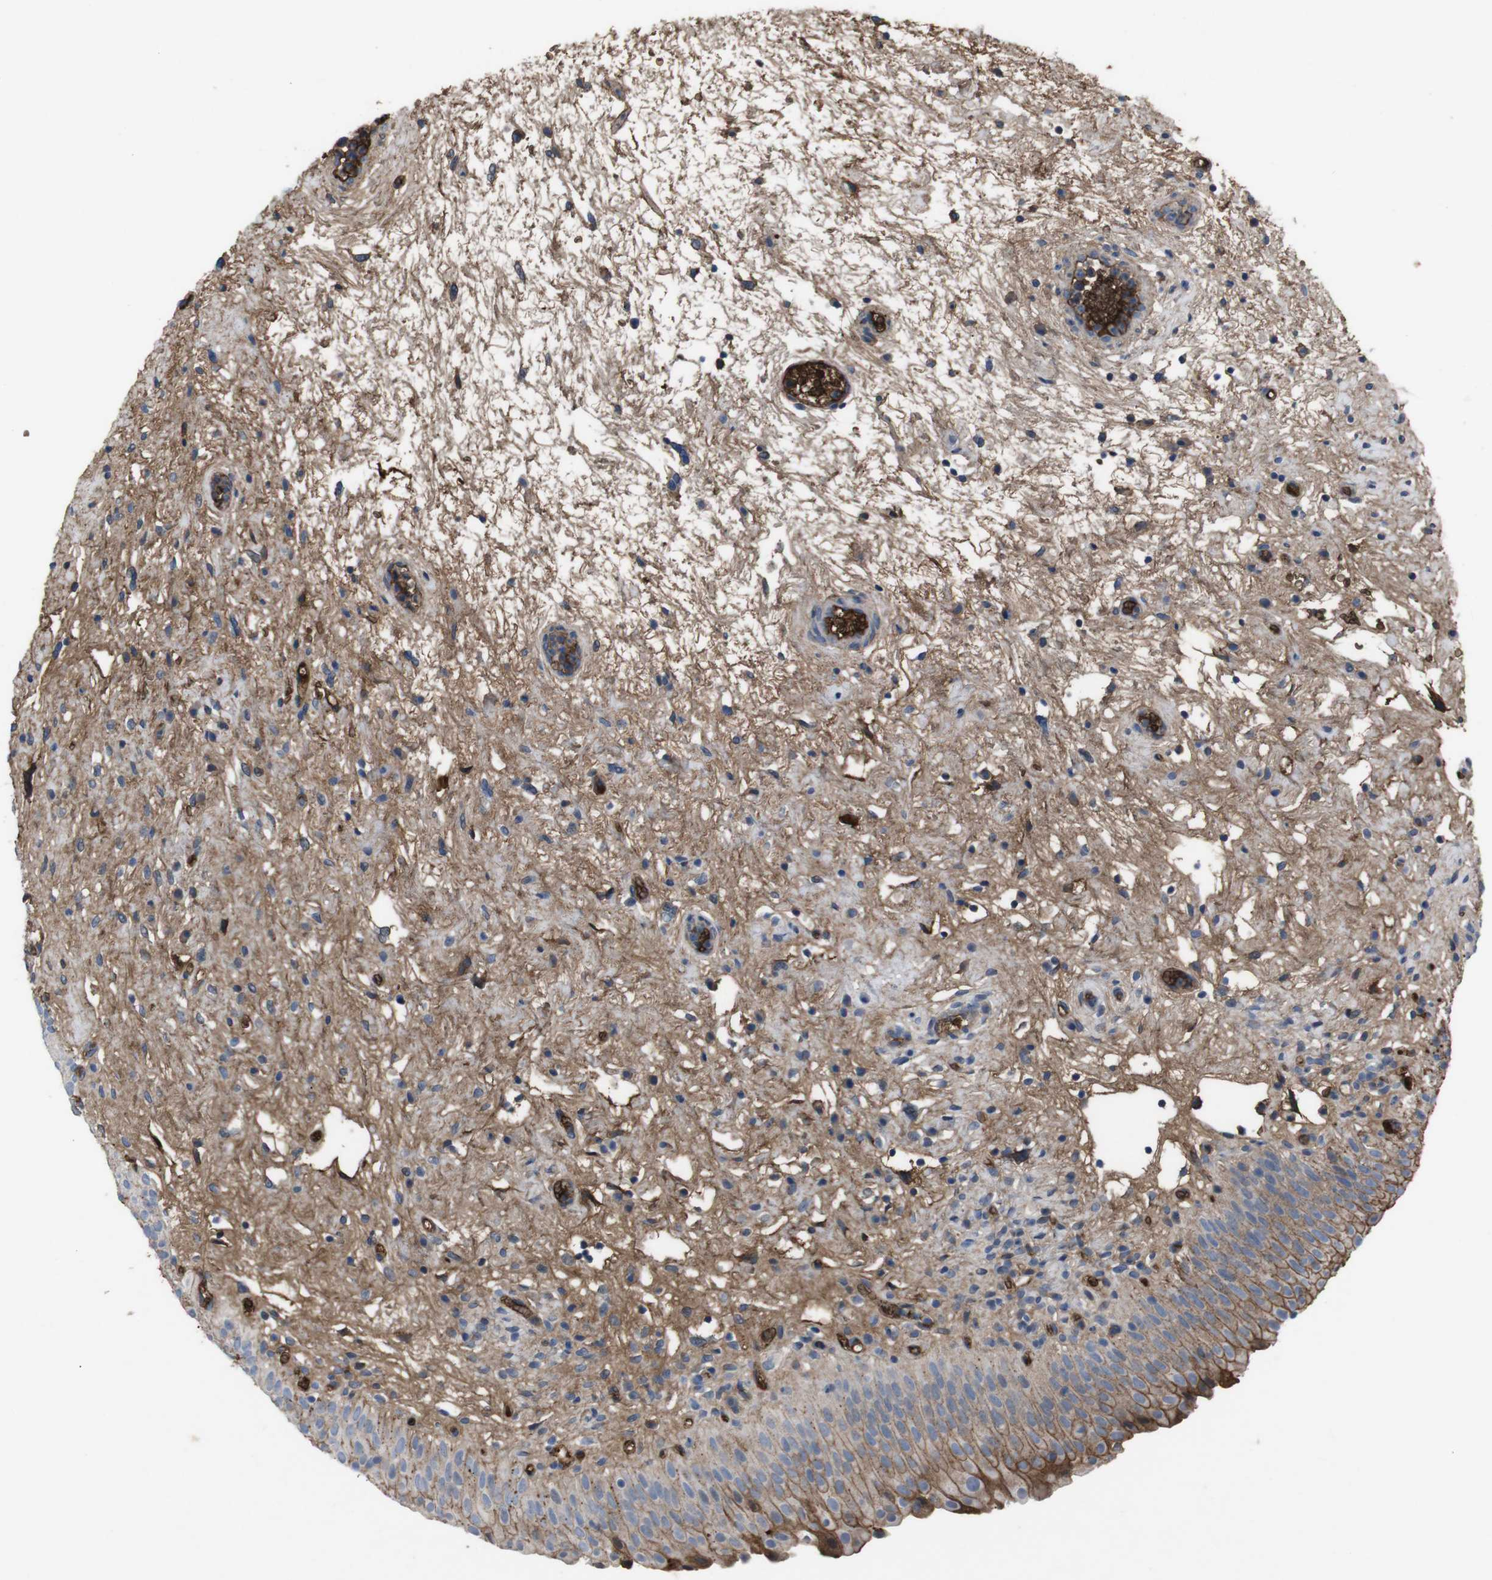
{"staining": {"intensity": "moderate", "quantity": "25%-75%", "location": "cytoplasmic/membranous"}, "tissue": "urinary bladder", "cell_type": "Urothelial cells", "image_type": "normal", "snomed": [{"axis": "morphology", "description": "Normal tissue, NOS"}, {"axis": "topography", "description": "Urinary bladder"}], "caption": "A photomicrograph showing moderate cytoplasmic/membranous positivity in approximately 25%-75% of urothelial cells in benign urinary bladder, as visualized by brown immunohistochemical staining.", "gene": "SPTB", "patient": {"sex": "male", "age": 46}}